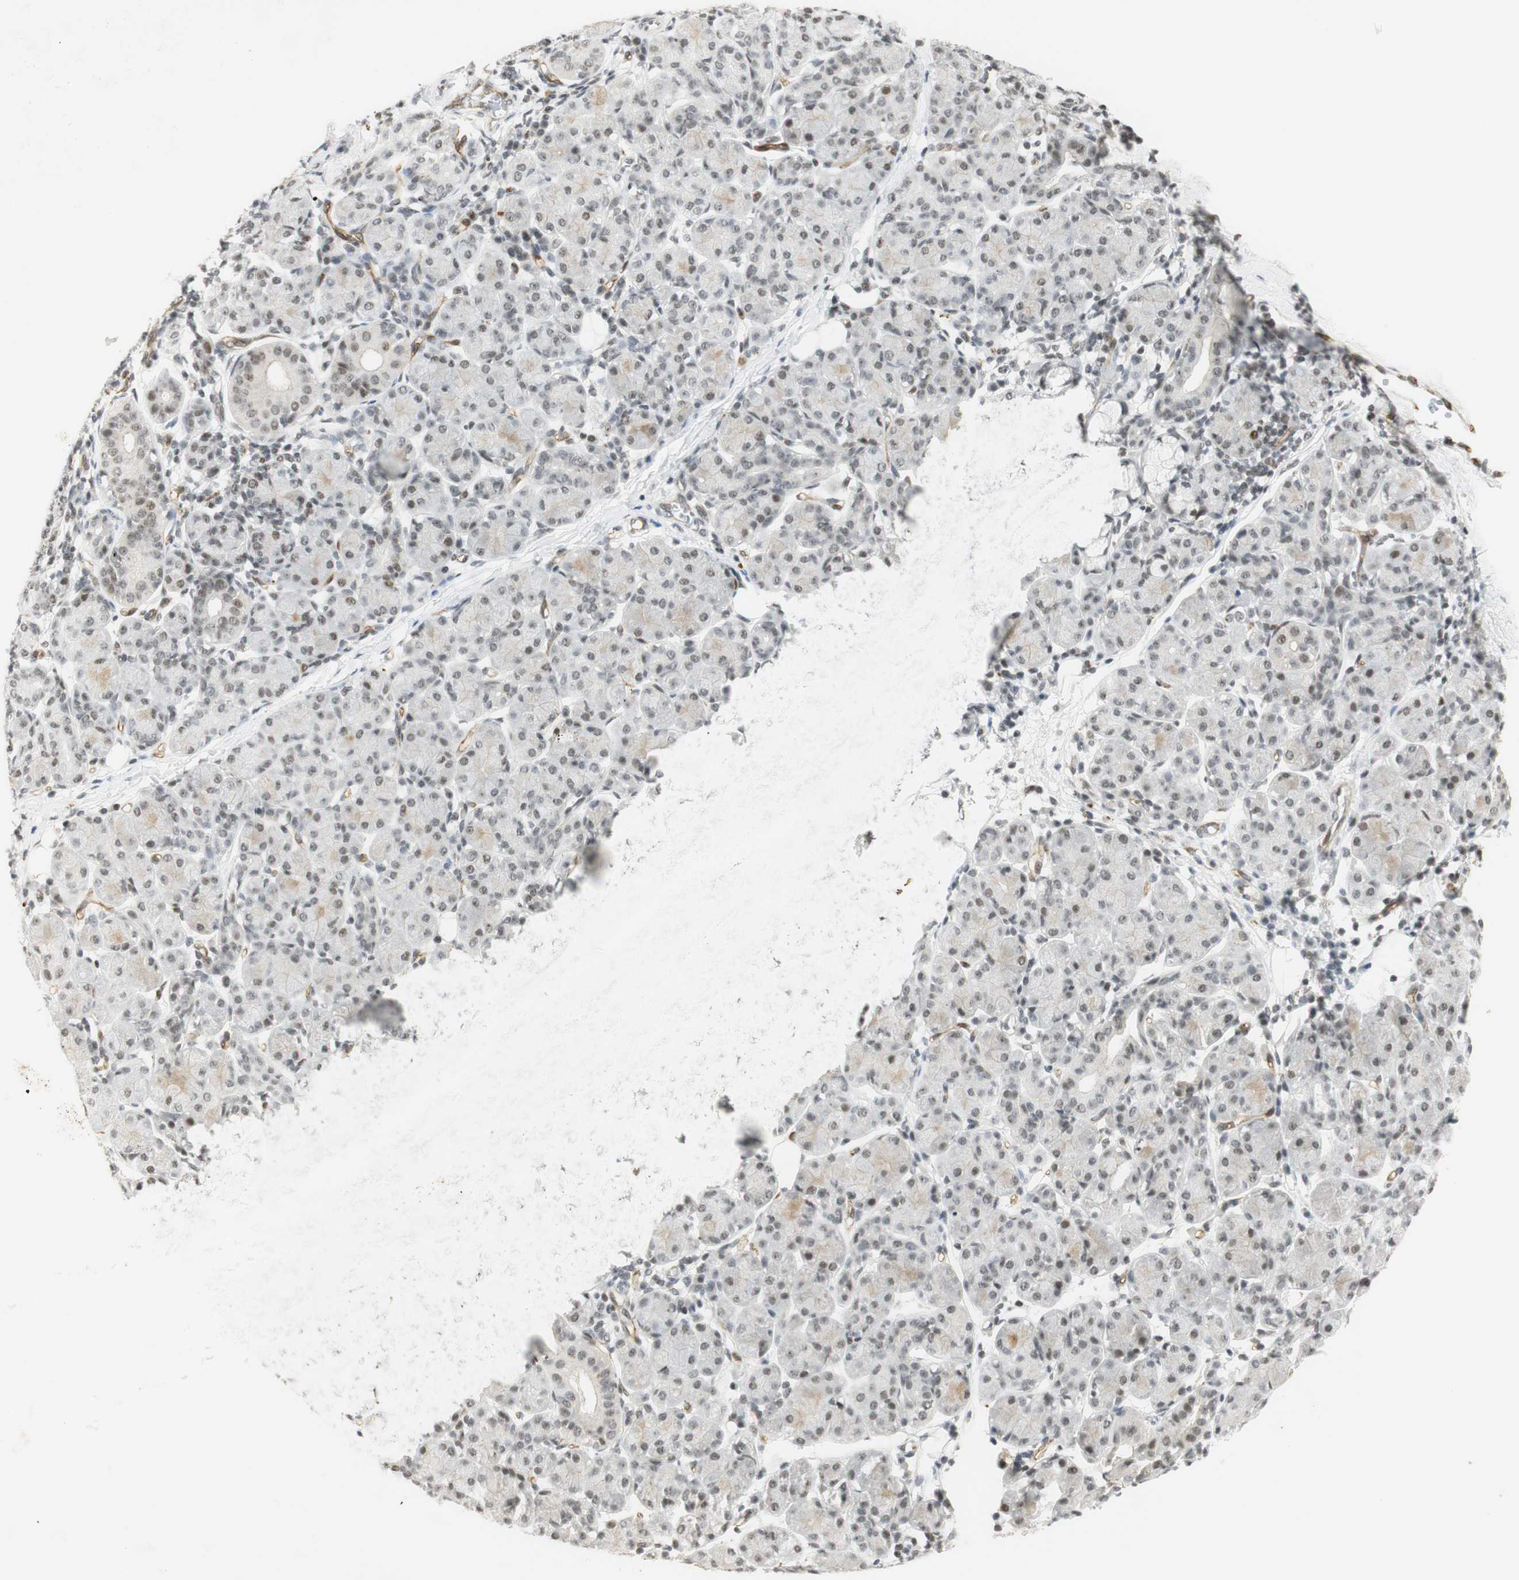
{"staining": {"intensity": "strong", "quantity": ">75%", "location": "nuclear"}, "tissue": "salivary gland", "cell_type": "Glandular cells", "image_type": "normal", "snomed": [{"axis": "morphology", "description": "Normal tissue, NOS"}, {"axis": "morphology", "description": "Inflammation, NOS"}, {"axis": "topography", "description": "Lymph node"}, {"axis": "topography", "description": "Salivary gland"}], "caption": "DAB (3,3'-diaminobenzidine) immunohistochemical staining of normal salivary gland shows strong nuclear protein expression in about >75% of glandular cells.", "gene": "IRF1", "patient": {"sex": "male", "age": 3}}